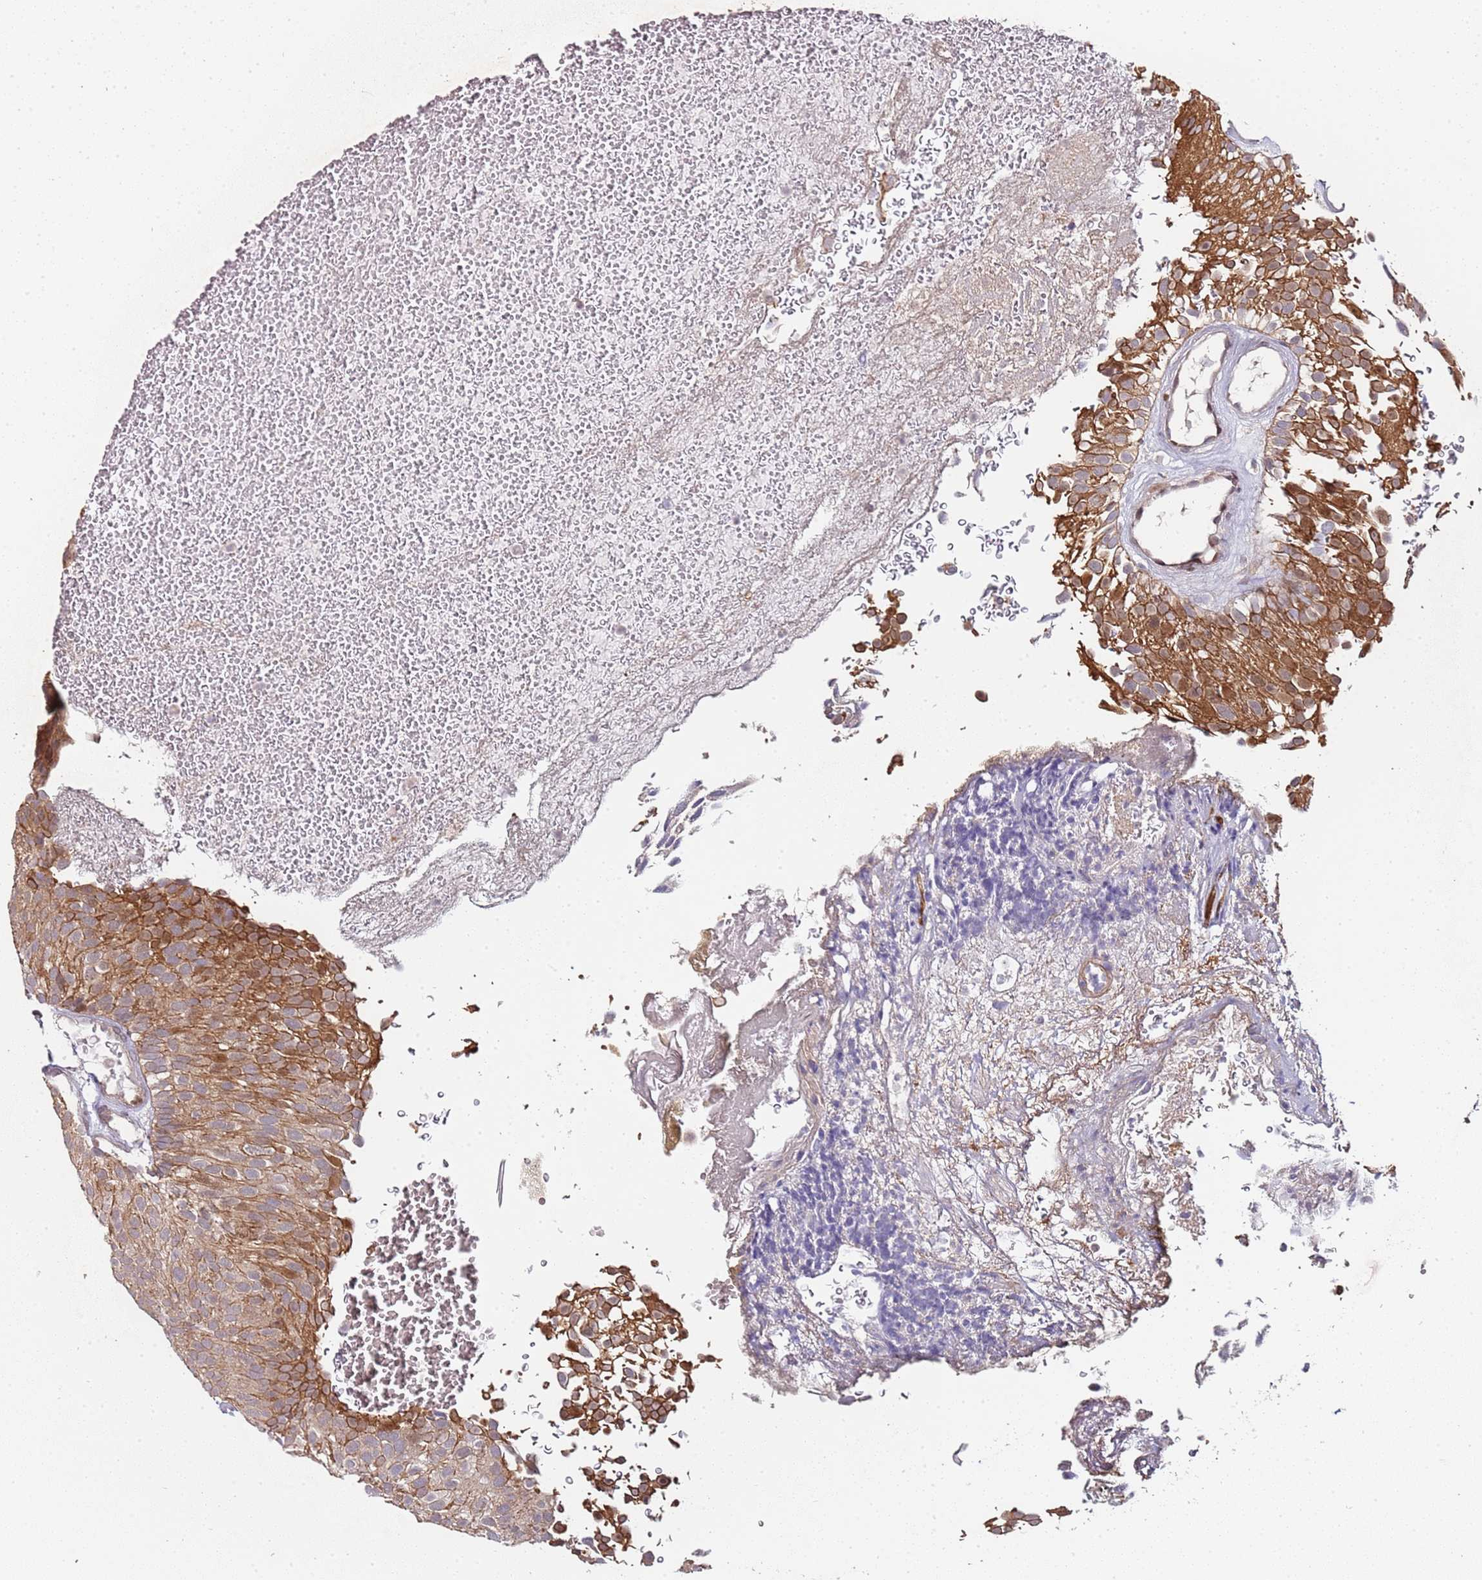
{"staining": {"intensity": "moderate", "quantity": ">75%", "location": "cytoplasmic/membranous"}, "tissue": "urothelial cancer", "cell_type": "Tumor cells", "image_type": "cancer", "snomed": [{"axis": "morphology", "description": "Urothelial carcinoma, Low grade"}, {"axis": "topography", "description": "Urinary bladder"}], "caption": "Protein staining of low-grade urothelial carcinoma tissue demonstrates moderate cytoplasmic/membranous expression in approximately >75% of tumor cells.", "gene": "EDC3", "patient": {"sex": "male", "age": 78}}